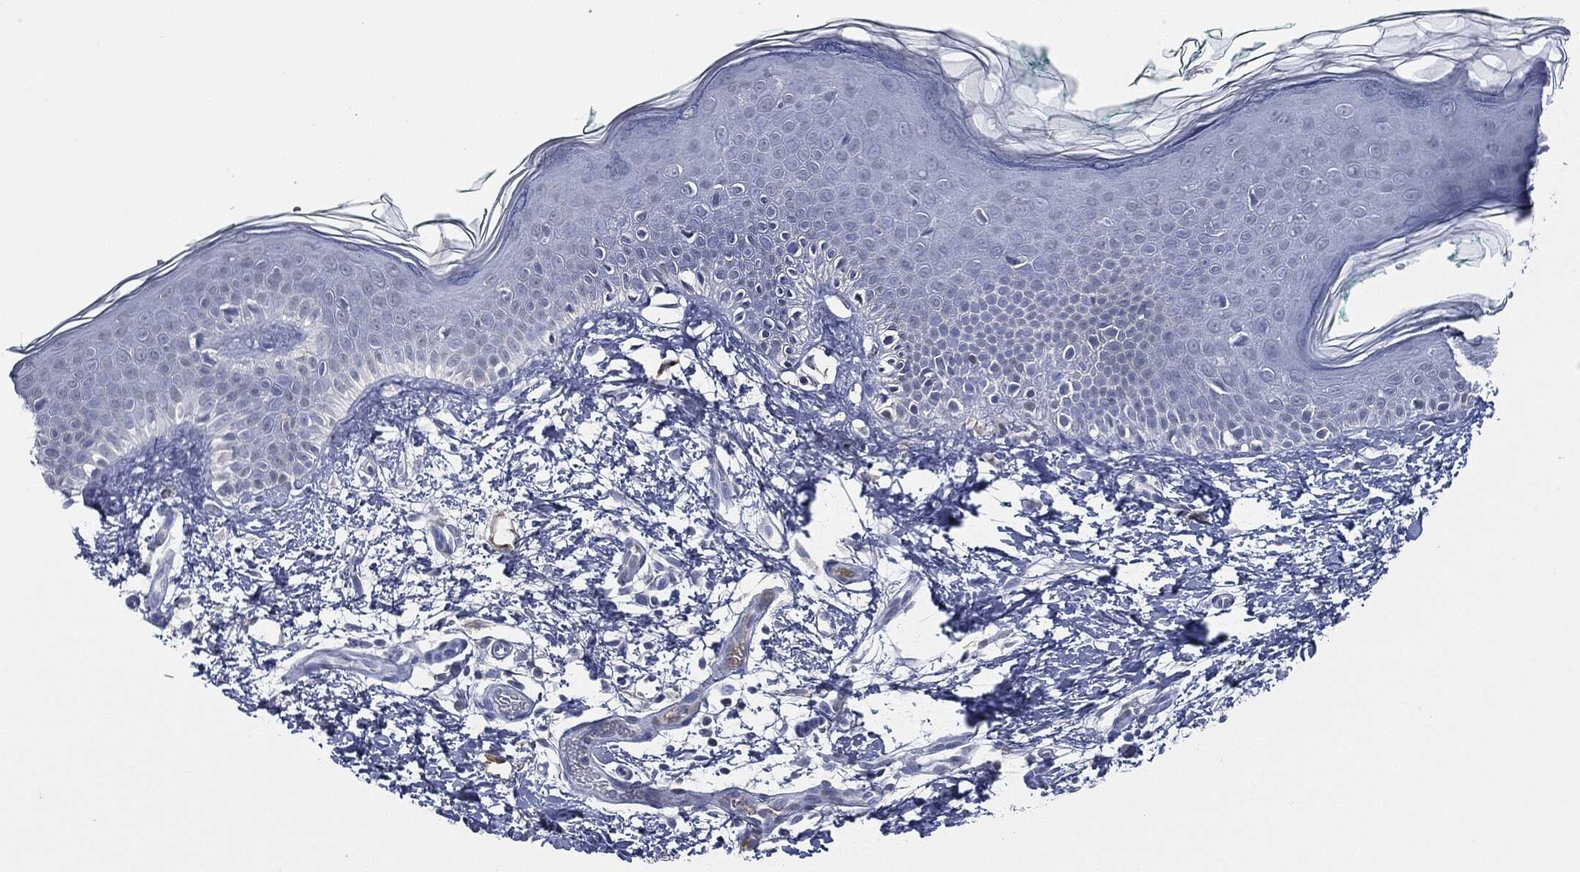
{"staining": {"intensity": "negative", "quantity": "none", "location": "none"}, "tissue": "skin", "cell_type": "Fibroblasts", "image_type": "normal", "snomed": [{"axis": "morphology", "description": "Normal tissue, NOS"}, {"axis": "morphology", "description": "Basal cell carcinoma"}, {"axis": "topography", "description": "Skin"}], "caption": "A histopathology image of skin stained for a protein reveals no brown staining in fibroblasts. The staining is performed using DAB (3,3'-diaminobenzidine) brown chromogen with nuclei counter-stained in using hematoxylin.", "gene": "SIGLEC7", "patient": {"sex": "male", "age": 33}}